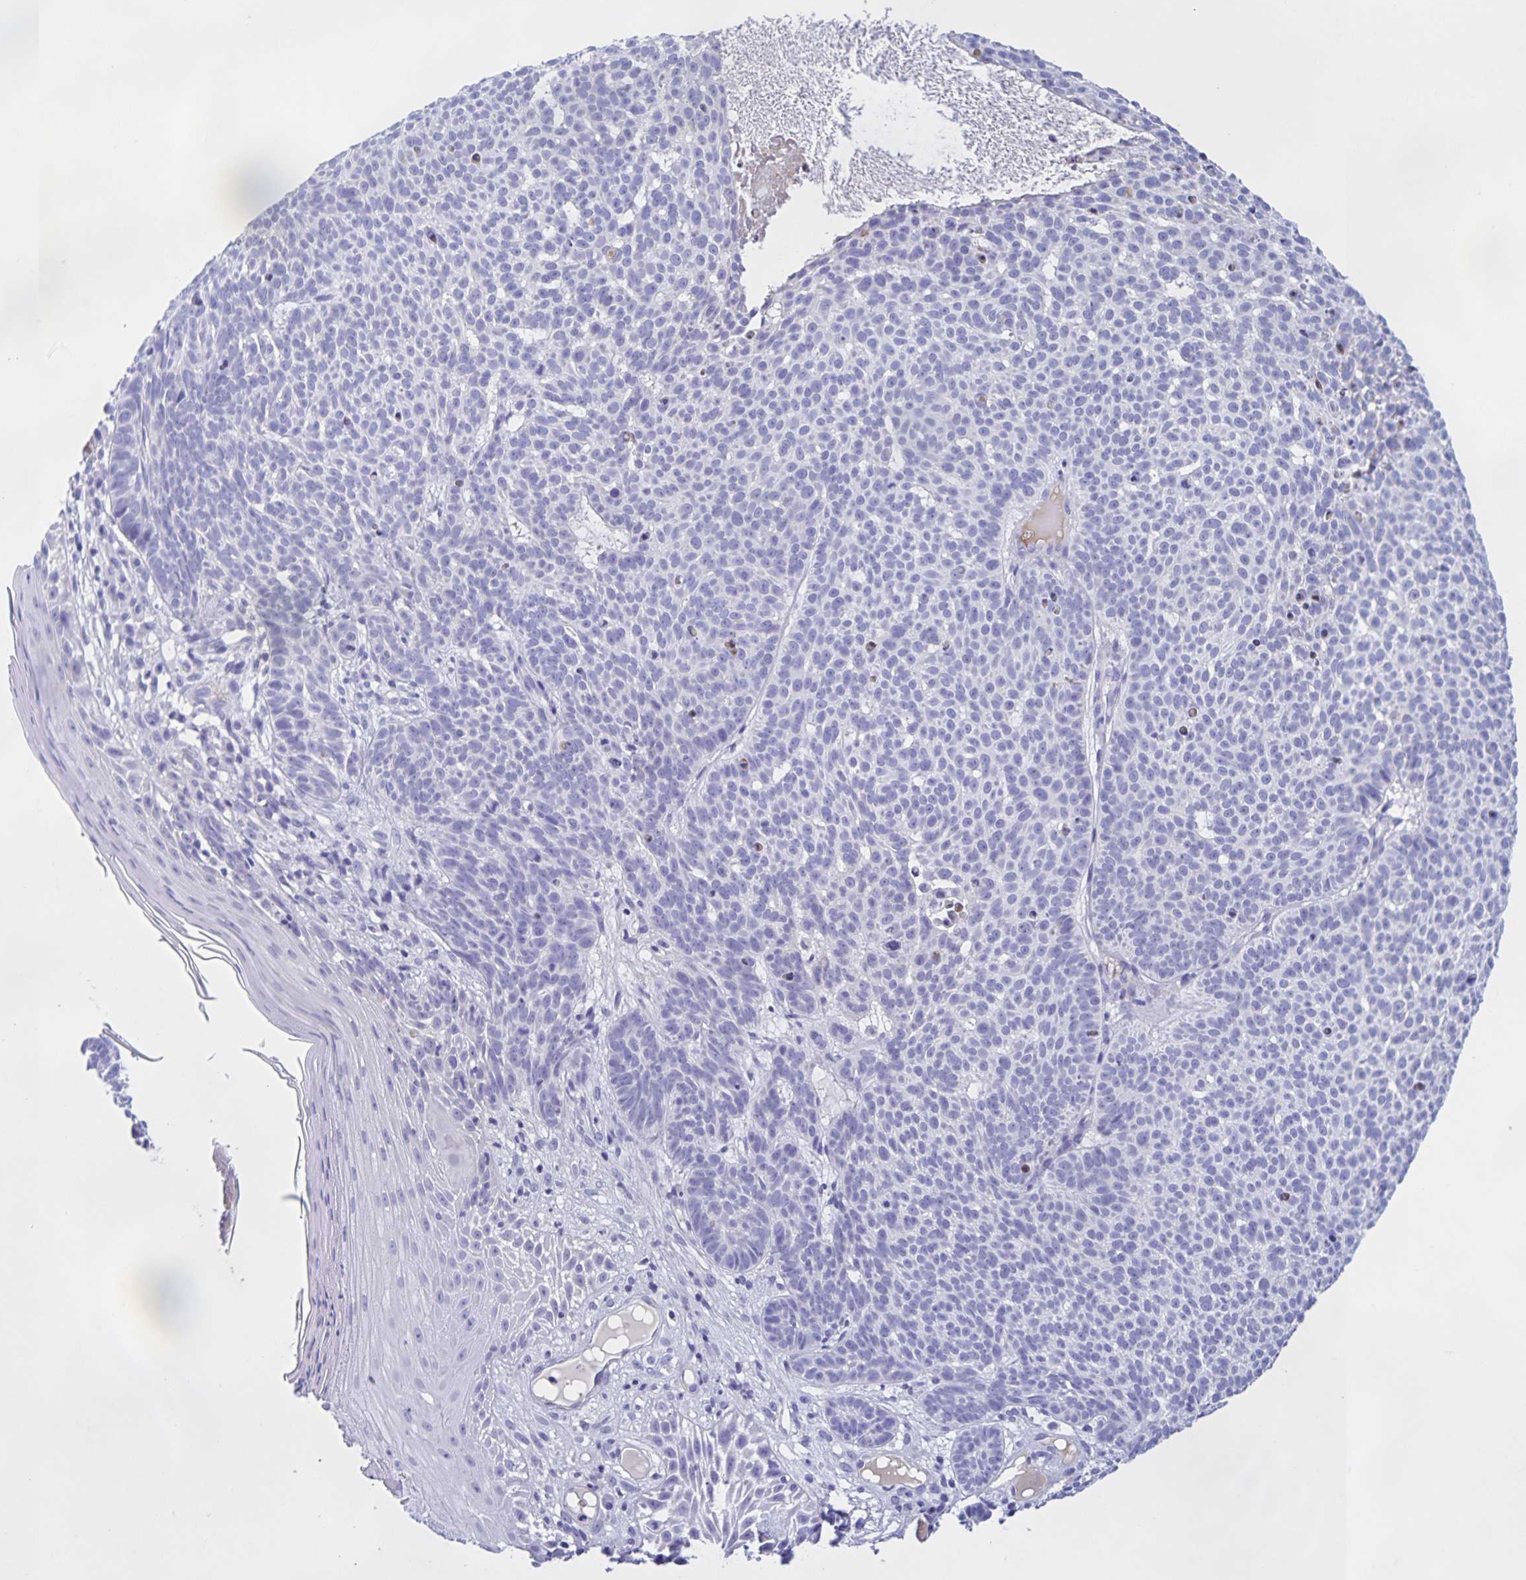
{"staining": {"intensity": "negative", "quantity": "none", "location": "none"}, "tissue": "skin cancer", "cell_type": "Tumor cells", "image_type": "cancer", "snomed": [{"axis": "morphology", "description": "Basal cell carcinoma"}, {"axis": "topography", "description": "Skin"}], "caption": "IHC micrograph of neoplastic tissue: human basal cell carcinoma (skin) stained with DAB (3,3'-diaminobenzidine) reveals no significant protein positivity in tumor cells.", "gene": "CATSPER4", "patient": {"sex": "male", "age": 90}}